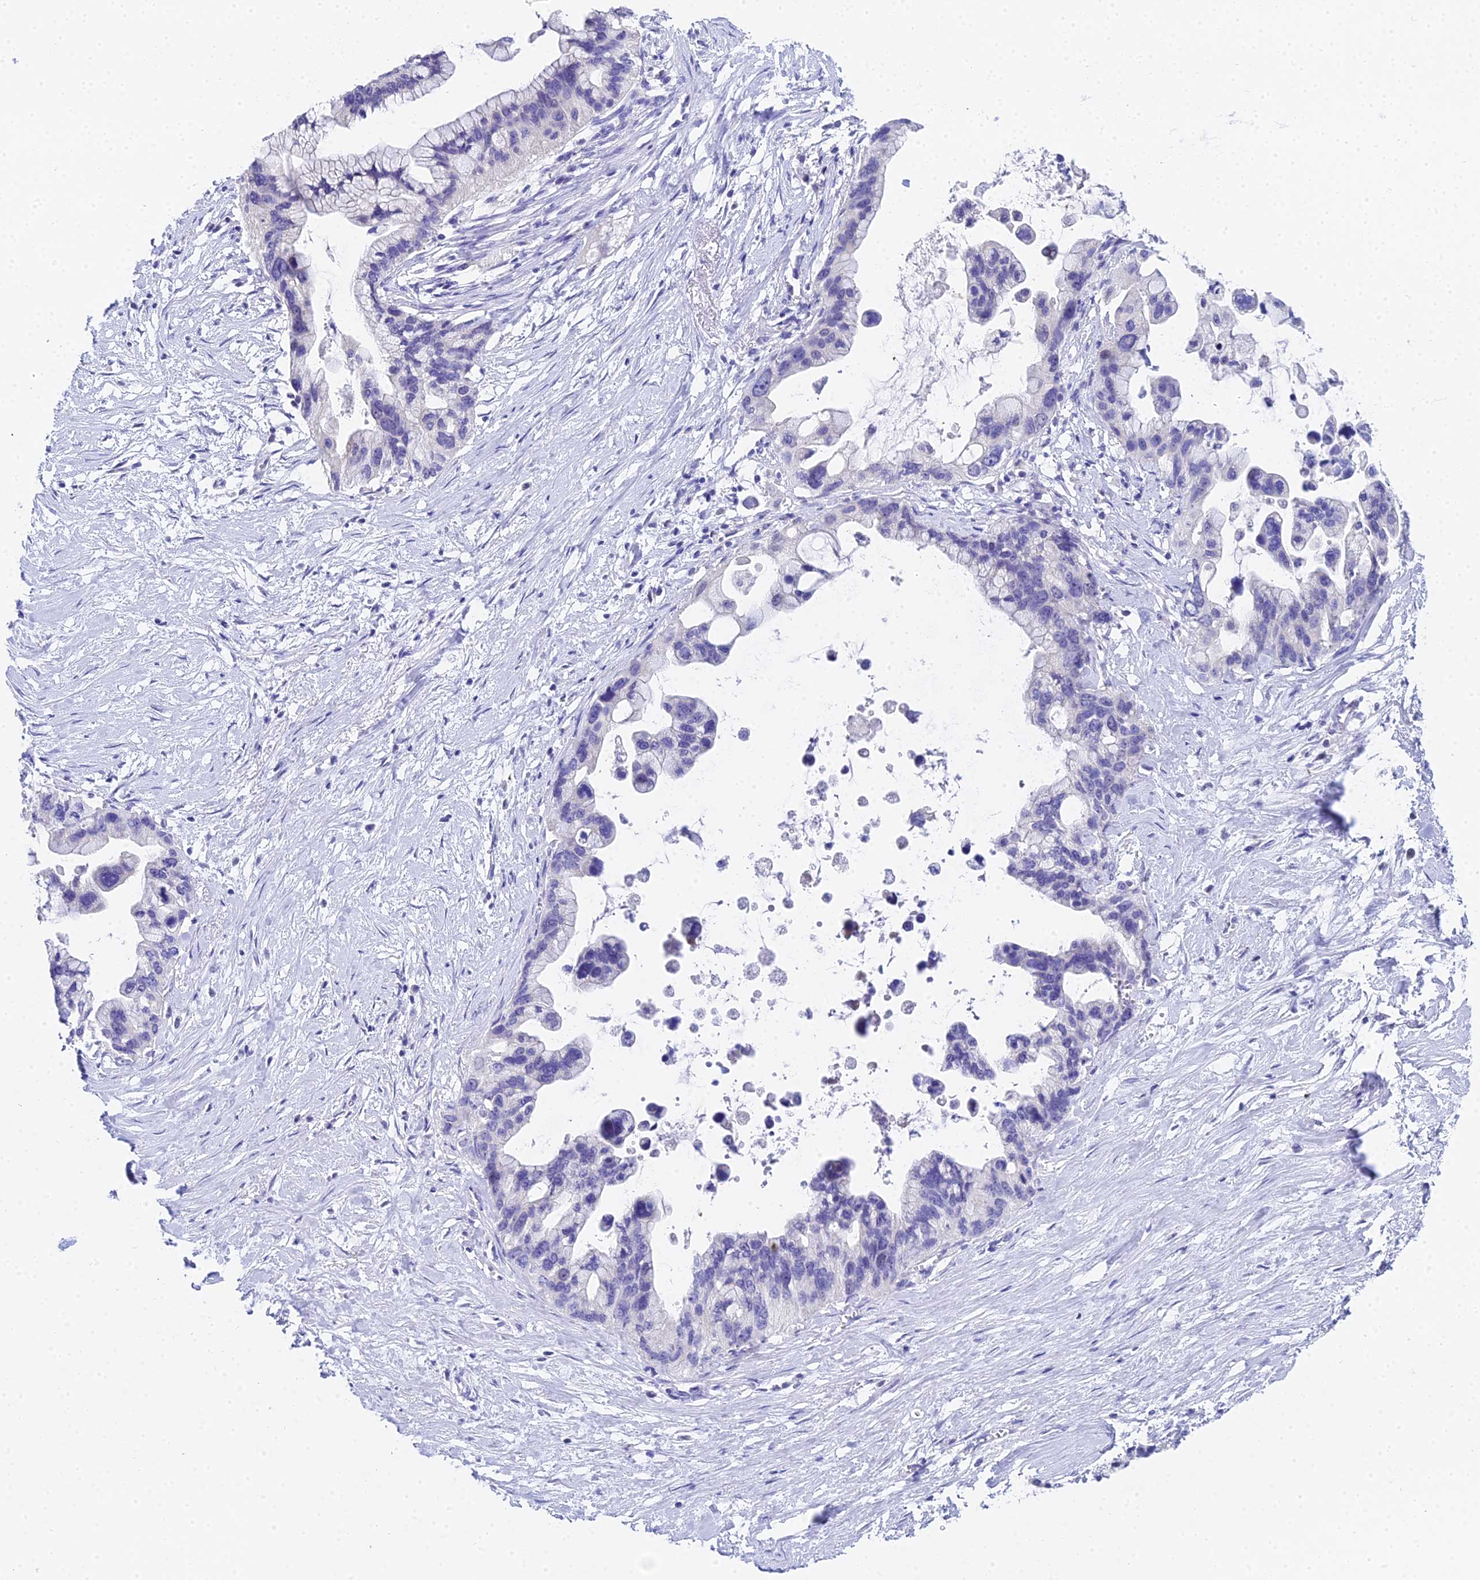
{"staining": {"intensity": "negative", "quantity": "none", "location": "none"}, "tissue": "pancreatic cancer", "cell_type": "Tumor cells", "image_type": "cancer", "snomed": [{"axis": "morphology", "description": "Adenocarcinoma, NOS"}, {"axis": "topography", "description": "Pancreas"}], "caption": "There is no significant expression in tumor cells of adenocarcinoma (pancreatic). The staining is performed using DAB brown chromogen with nuclei counter-stained in using hematoxylin.", "gene": "OCM", "patient": {"sex": "female", "age": 83}}